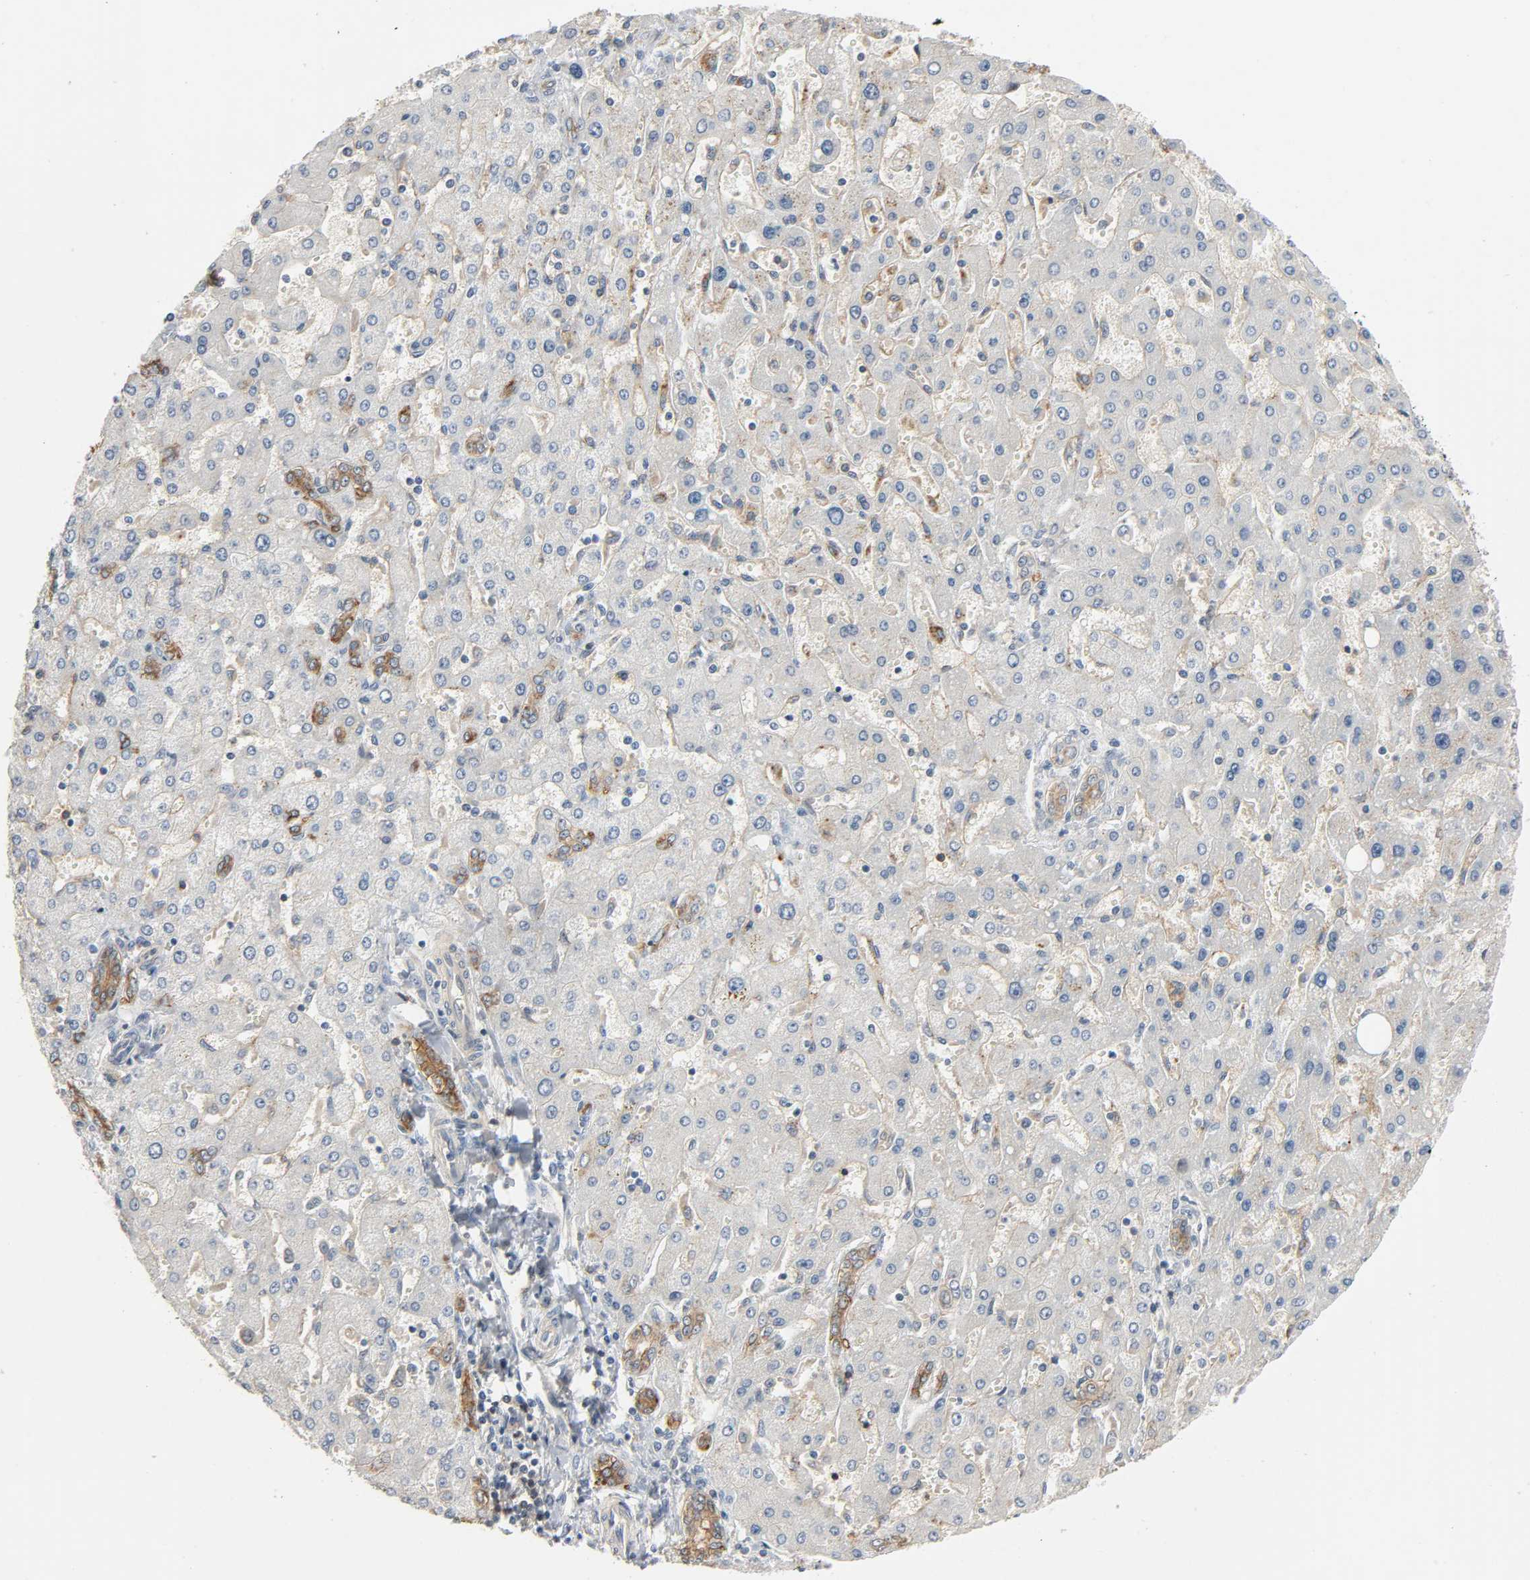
{"staining": {"intensity": "weak", "quantity": "<25%", "location": "cytoplasmic/membranous"}, "tissue": "liver cancer", "cell_type": "Tumor cells", "image_type": "cancer", "snomed": [{"axis": "morphology", "description": "Carcinoma, Hepatocellular, NOS"}, {"axis": "topography", "description": "Liver"}], "caption": "The IHC histopathology image has no significant expression in tumor cells of liver hepatocellular carcinoma tissue.", "gene": "CD4", "patient": {"sex": "female", "age": 53}}